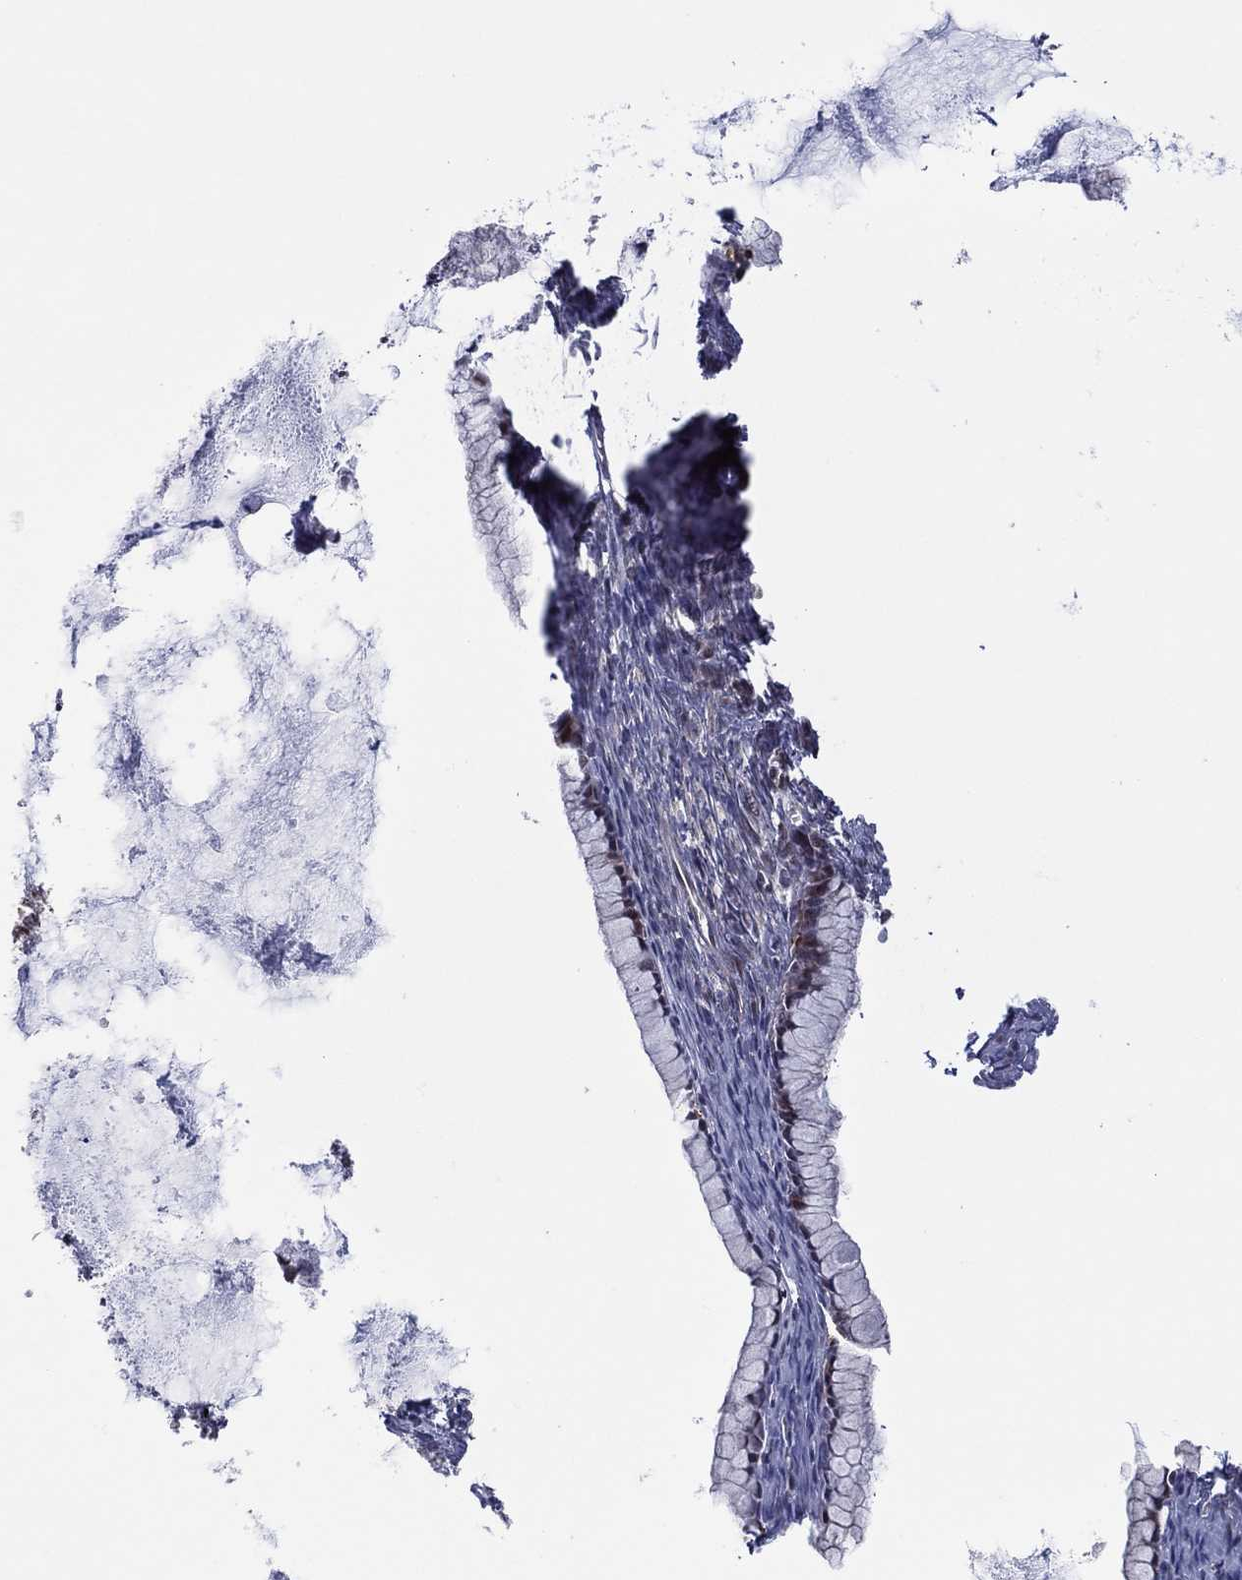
{"staining": {"intensity": "negative", "quantity": "none", "location": "none"}, "tissue": "ovarian cancer", "cell_type": "Tumor cells", "image_type": "cancer", "snomed": [{"axis": "morphology", "description": "Cystadenocarcinoma, mucinous, NOS"}, {"axis": "topography", "description": "Ovary"}], "caption": "Human ovarian mucinous cystadenocarcinoma stained for a protein using immunohistochemistry reveals no positivity in tumor cells.", "gene": "PIDD1", "patient": {"sex": "female", "age": 41}}